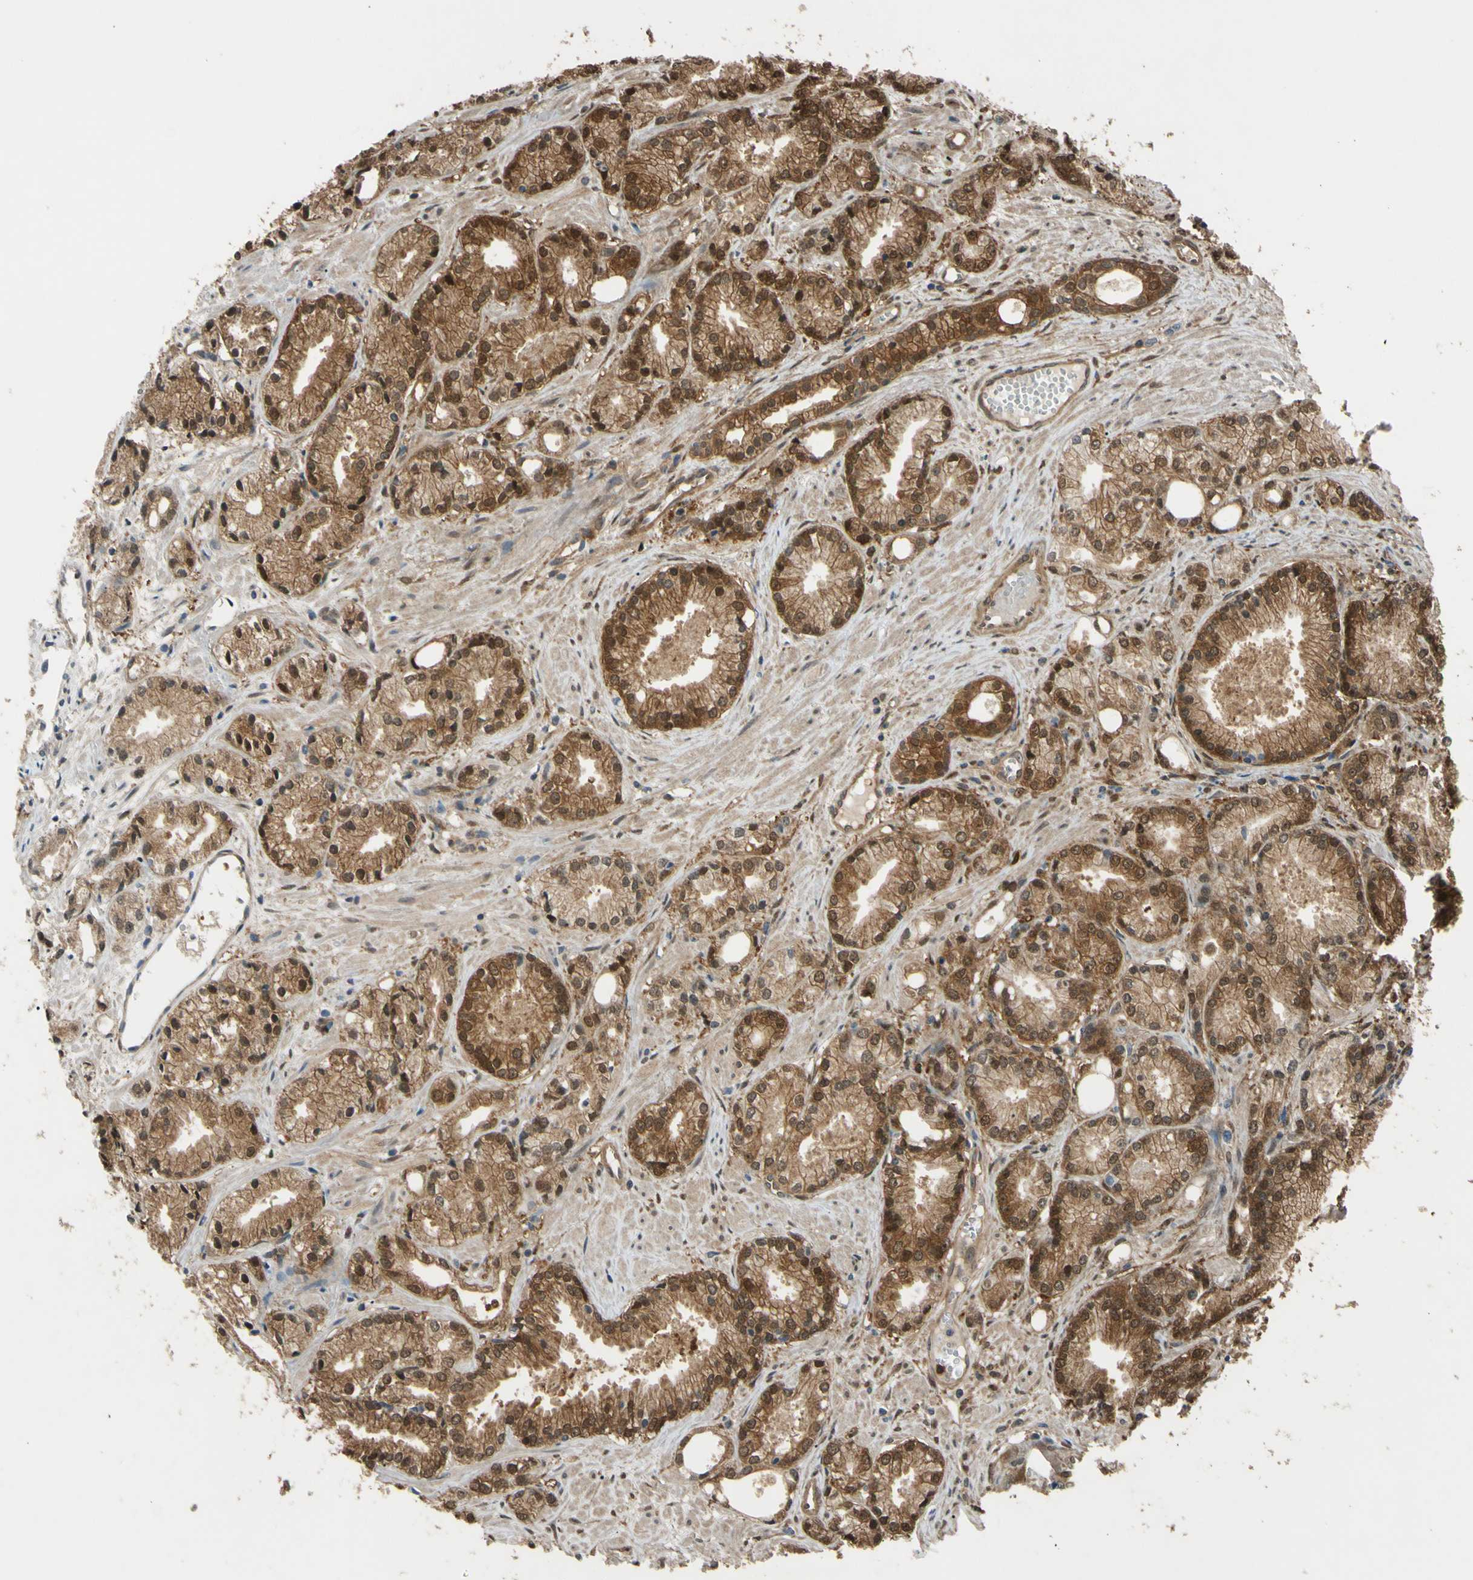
{"staining": {"intensity": "strong", "quantity": ">75%", "location": "cytoplasmic/membranous,nuclear"}, "tissue": "prostate cancer", "cell_type": "Tumor cells", "image_type": "cancer", "snomed": [{"axis": "morphology", "description": "Adenocarcinoma, Low grade"}, {"axis": "topography", "description": "Prostate"}], "caption": "Prostate cancer (low-grade adenocarcinoma) stained with IHC demonstrates strong cytoplasmic/membranous and nuclear staining in about >75% of tumor cells.", "gene": "YWHAQ", "patient": {"sex": "male", "age": 72}}